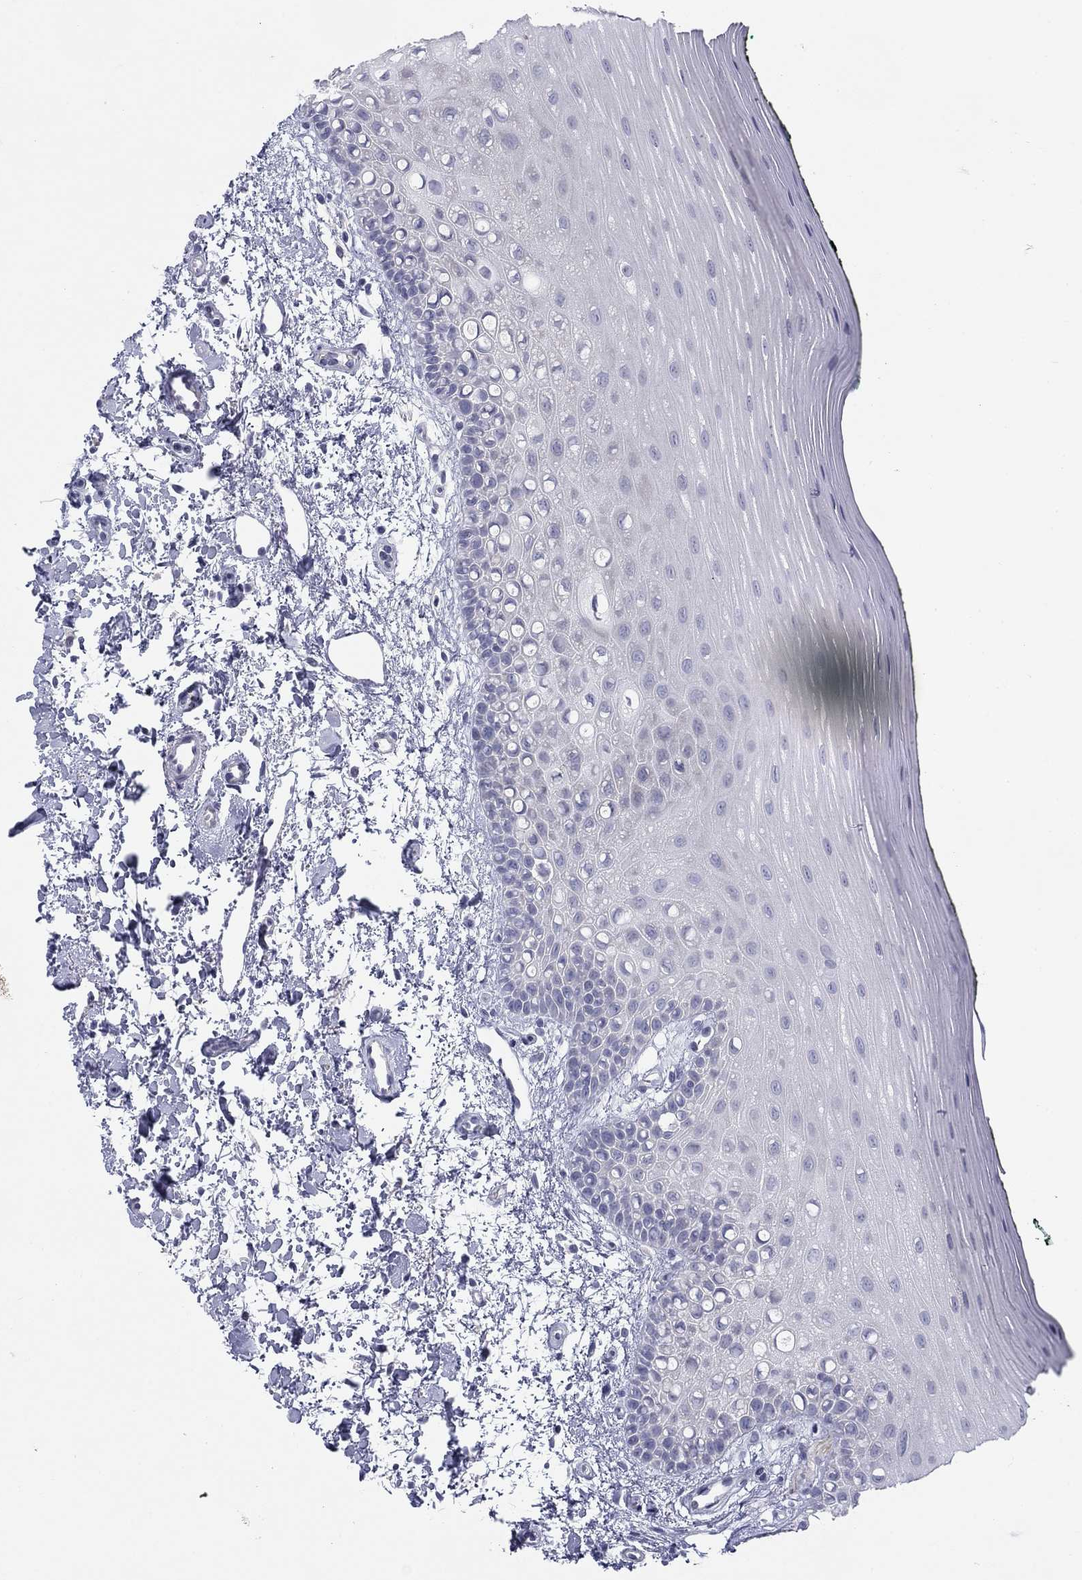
{"staining": {"intensity": "negative", "quantity": "none", "location": "none"}, "tissue": "oral mucosa", "cell_type": "Squamous epithelial cells", "image_type": "normal", "snomed": [{"axis": "morphology", "description": "Normal tissue, NOS"}, {"axis": "topography", "description": "Oral tissue"}], "caption": "The micrograph exhibits no significant expression in squamous epithelial cells of oral mucosa. (DAB IHC, high magnification).", "gene": "PRPH", "patient": {"sex": "female", "age": 78}}